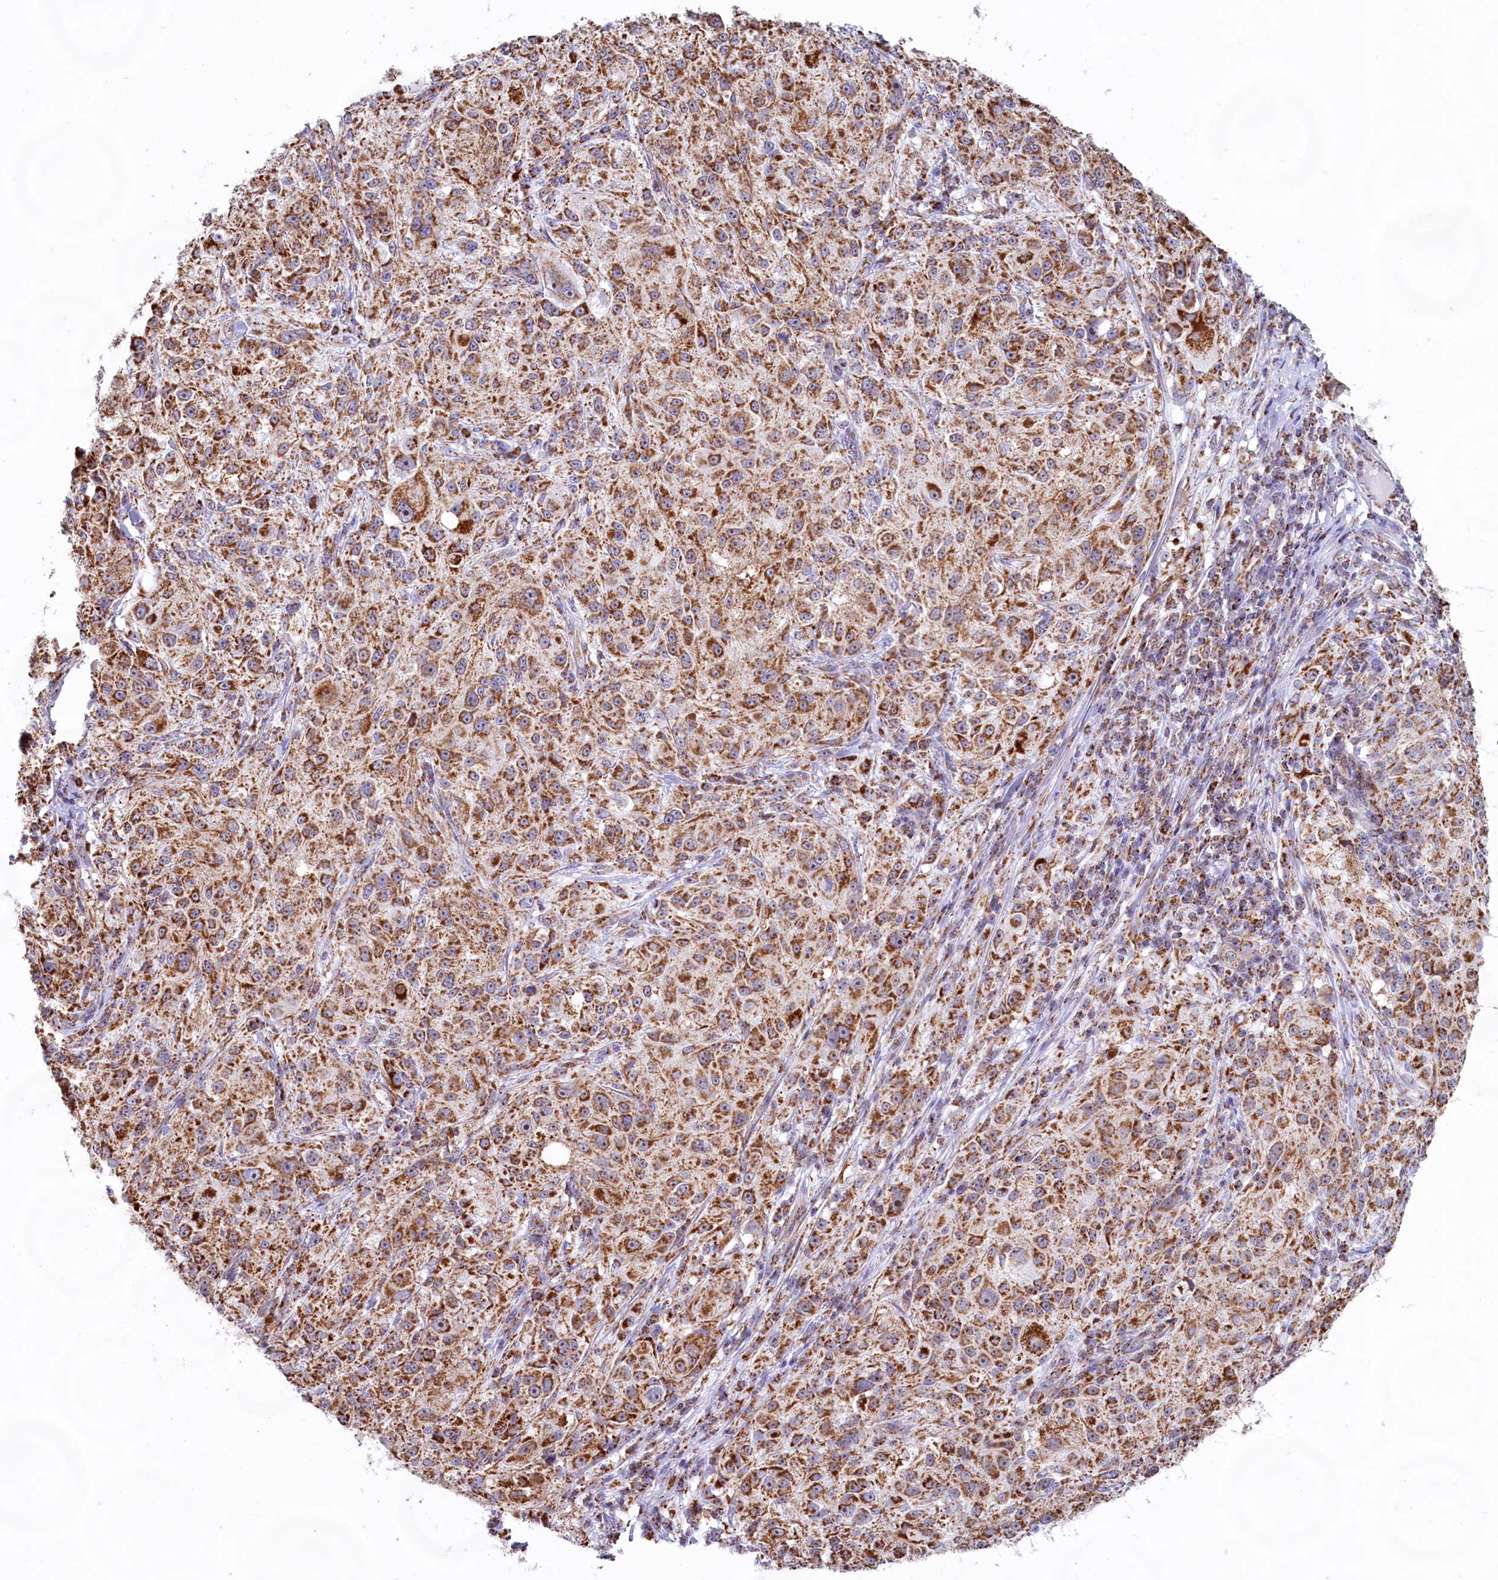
{"staining": {"intensity": "moderate", "quantity": ">75%", "location": "cytoplasmic/membranous"}, "tissue": "melanoma", "cell_type": "Tumor cells", "image_type": "cancer", "snomed": [{"axis": "morphology", "description": "Necrosis, NOS"}, {"axis": "morphology", "description": "Malignant melanoma, NOS"}, {"axis": "topography", "description": "Skin"}], "caption": "An IHC photomicrograph of tumor tissue is shown. Protein staining in brown labels moderate cytoplasmic/membranous positivity in malignant melanoma within tumor cells.", "gene": "C1D", "patient": {"sex": "female", "age": 87}}